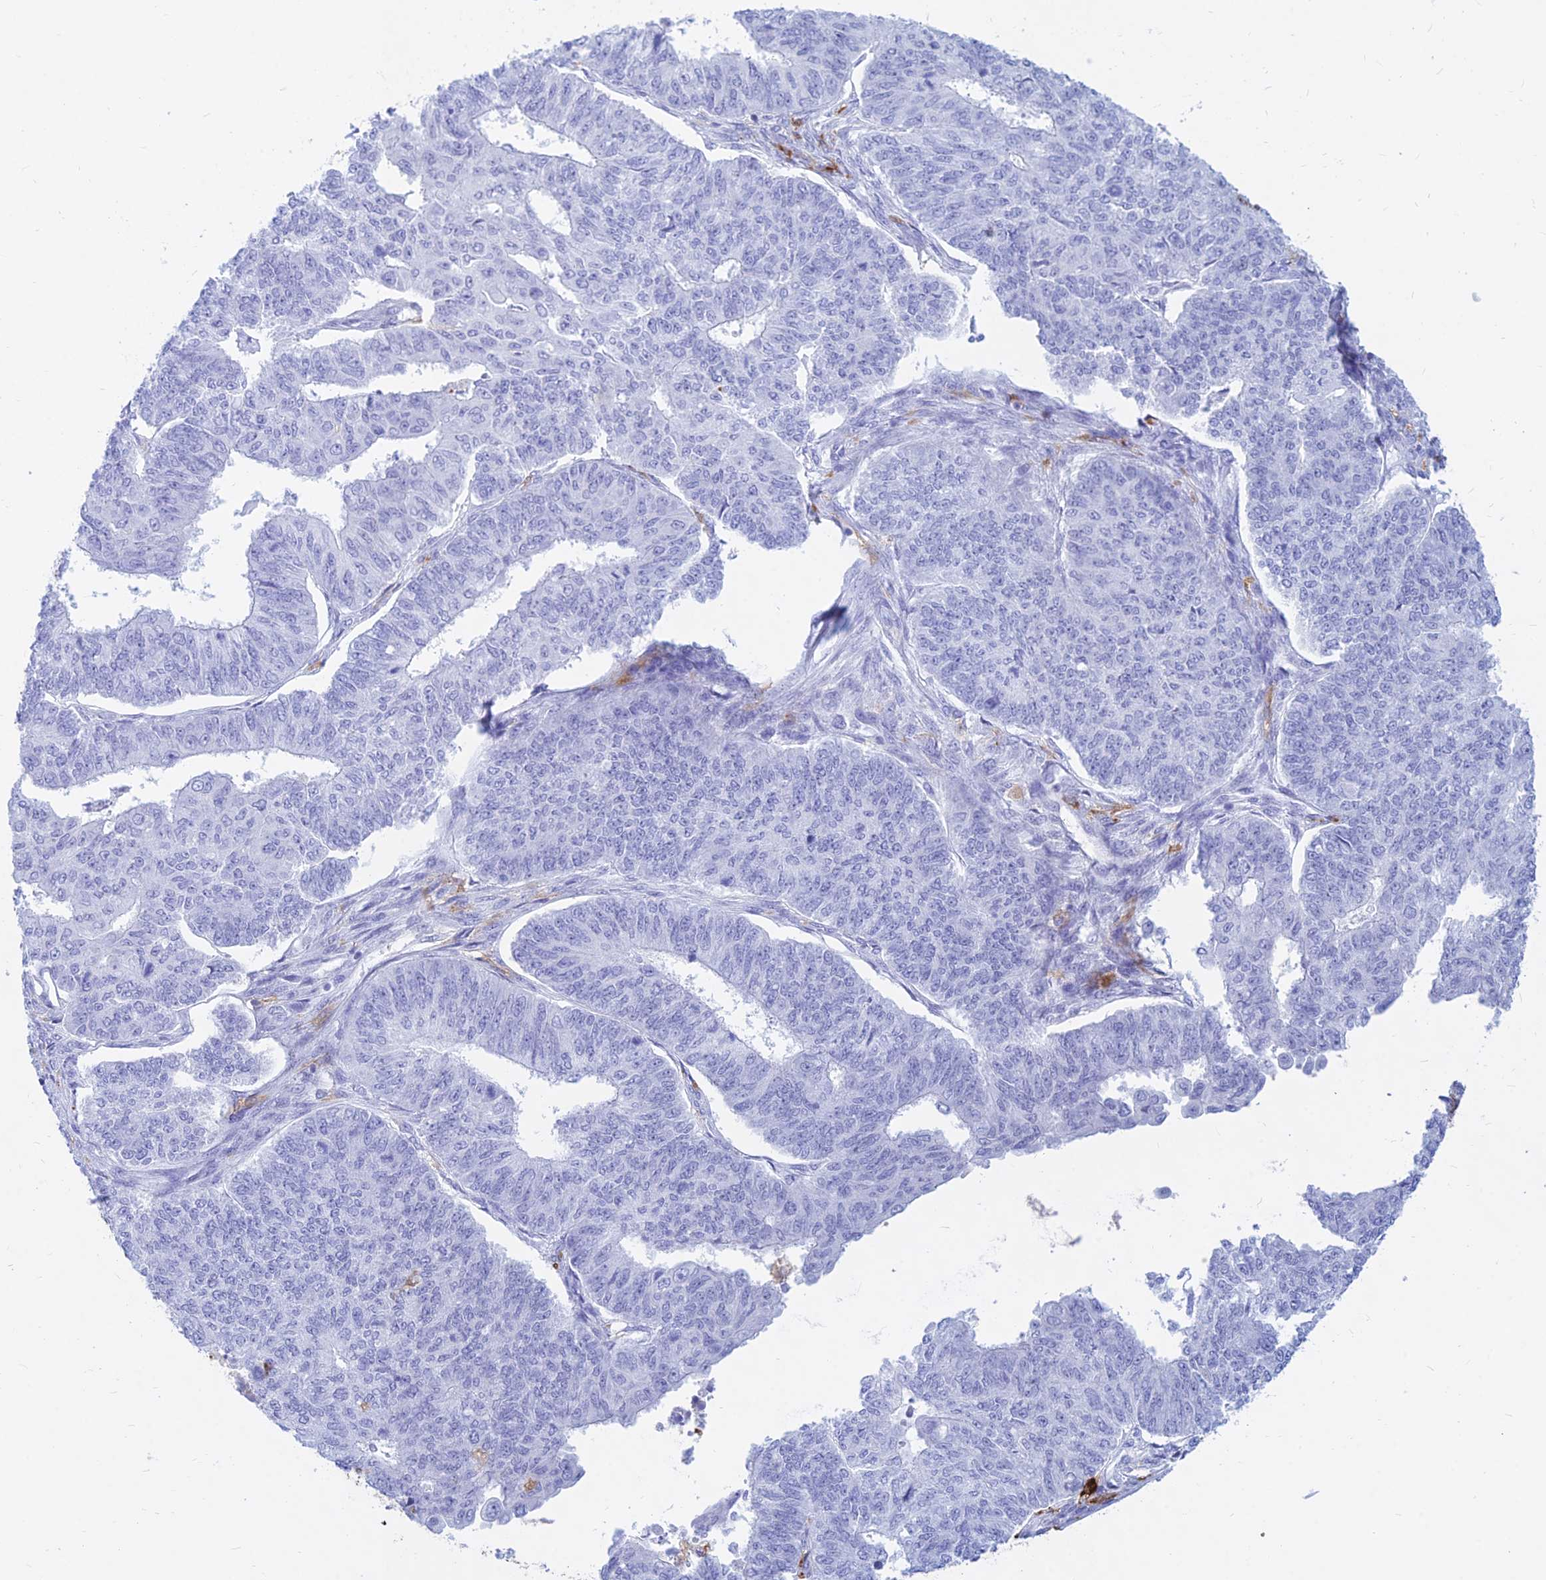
{"staining": {"intensity": "negative", "quantity": "none", "location": "none"}, "tissue": "endometrial cancer", "cell_type": "Tumor cells", "image_type": "cancer", "snomed": [{"axis": "morphology", "description": "Adenocarcinoma, NOS"}, {"axis": "topography", "description": "Endometrium"}], "caption": "Tumor cells show no significant protein staining in adenocarcinoma (endometrial).", "gene": "HLA-DRB1", "patient": {"sex": "female", "age": 32}}